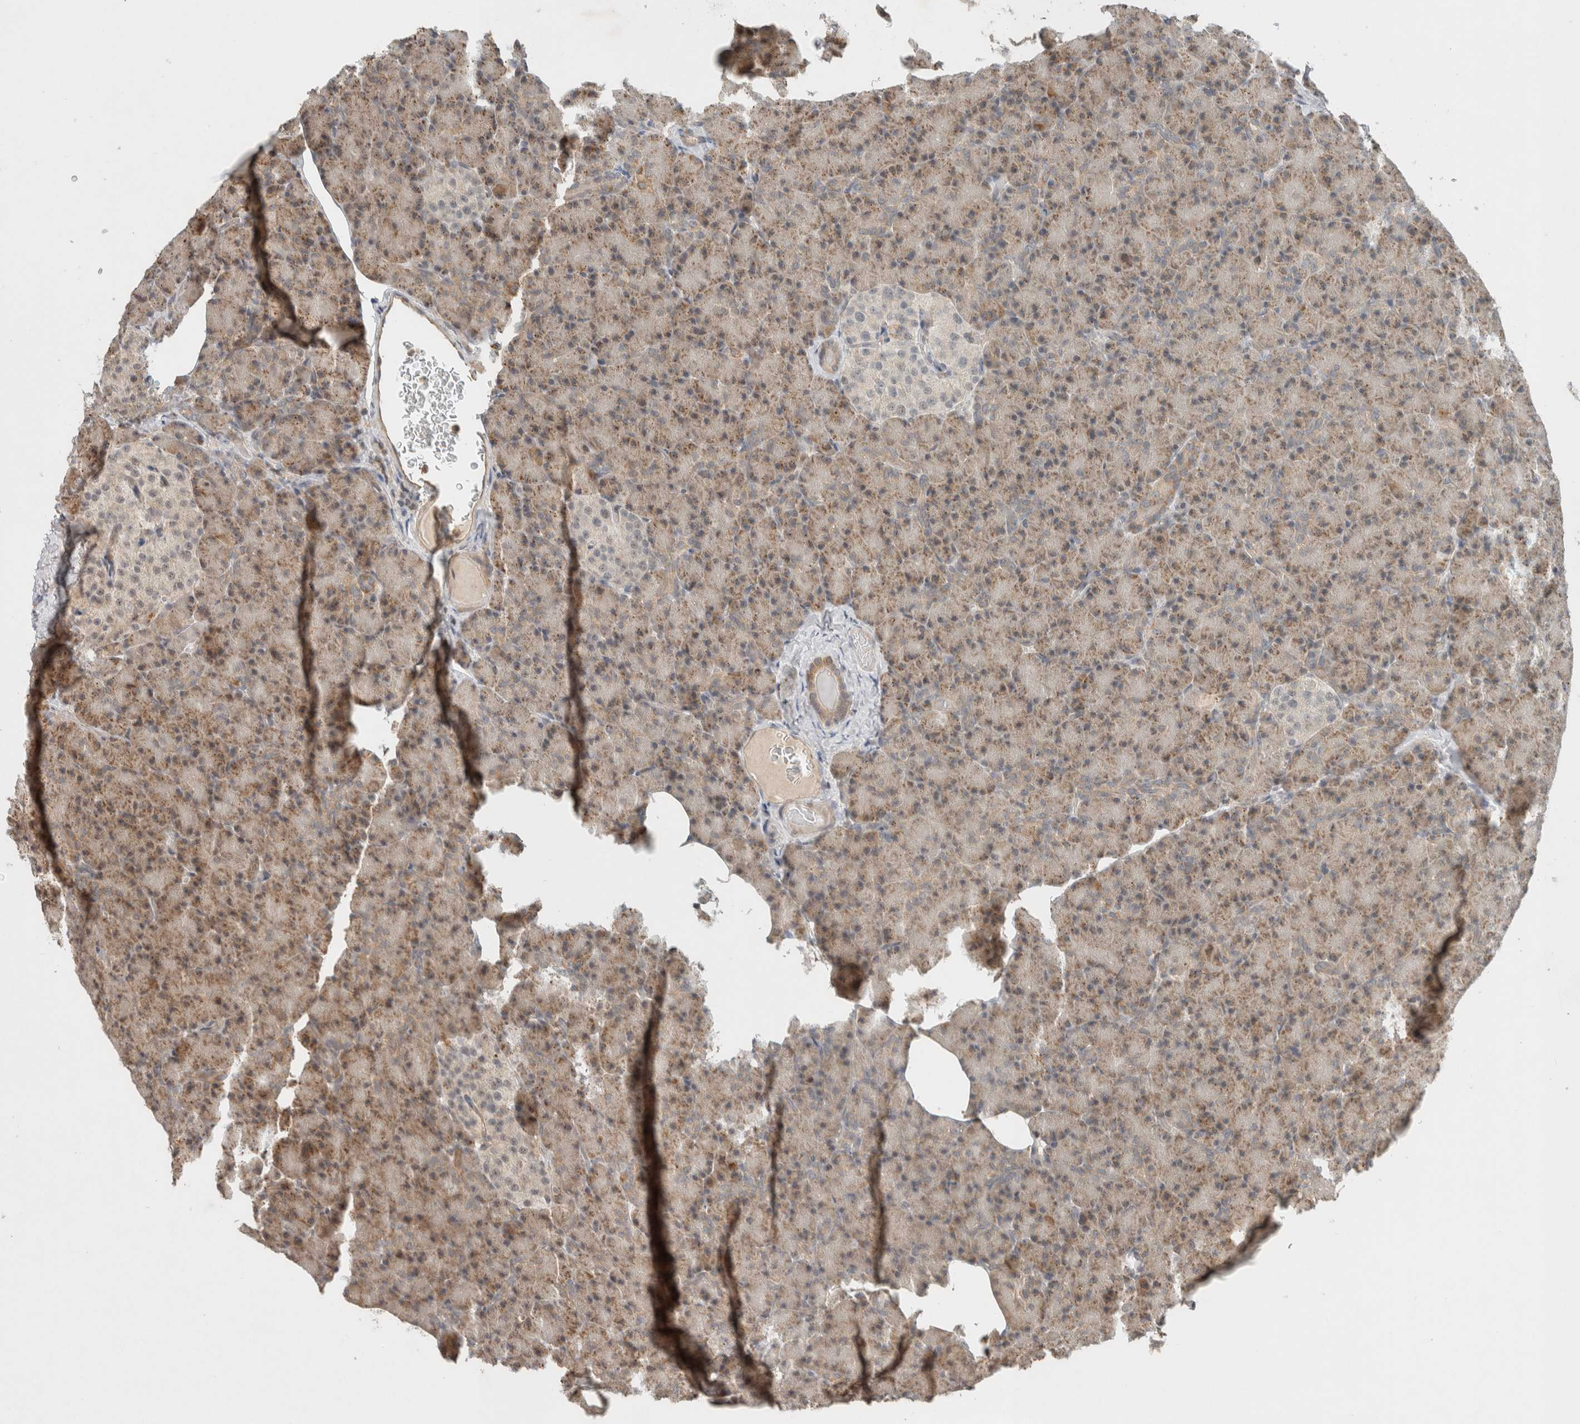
{"staining": {"intensity": "weak", "quantity": ">75%", "location": "cytoplasmic/membranous"}, "tissue": "pancreas", "cell_type": "Exocrine glandular cells", "image_type": "normal", "snomed": [{"axis": "morphology", "description": "Normal tissue, NOS"}, {"axis": "topography", "description": "Pancreas"}], "caption": "The histopathology image reveals immunohistochemical staining of benign pancreas. There is weak cytoplasmic/membranous staining is appreciated in about >75% of exocrine glandular cells.", "gene": "CAAP1", "patient": {"sex": "female", "age": 43}}